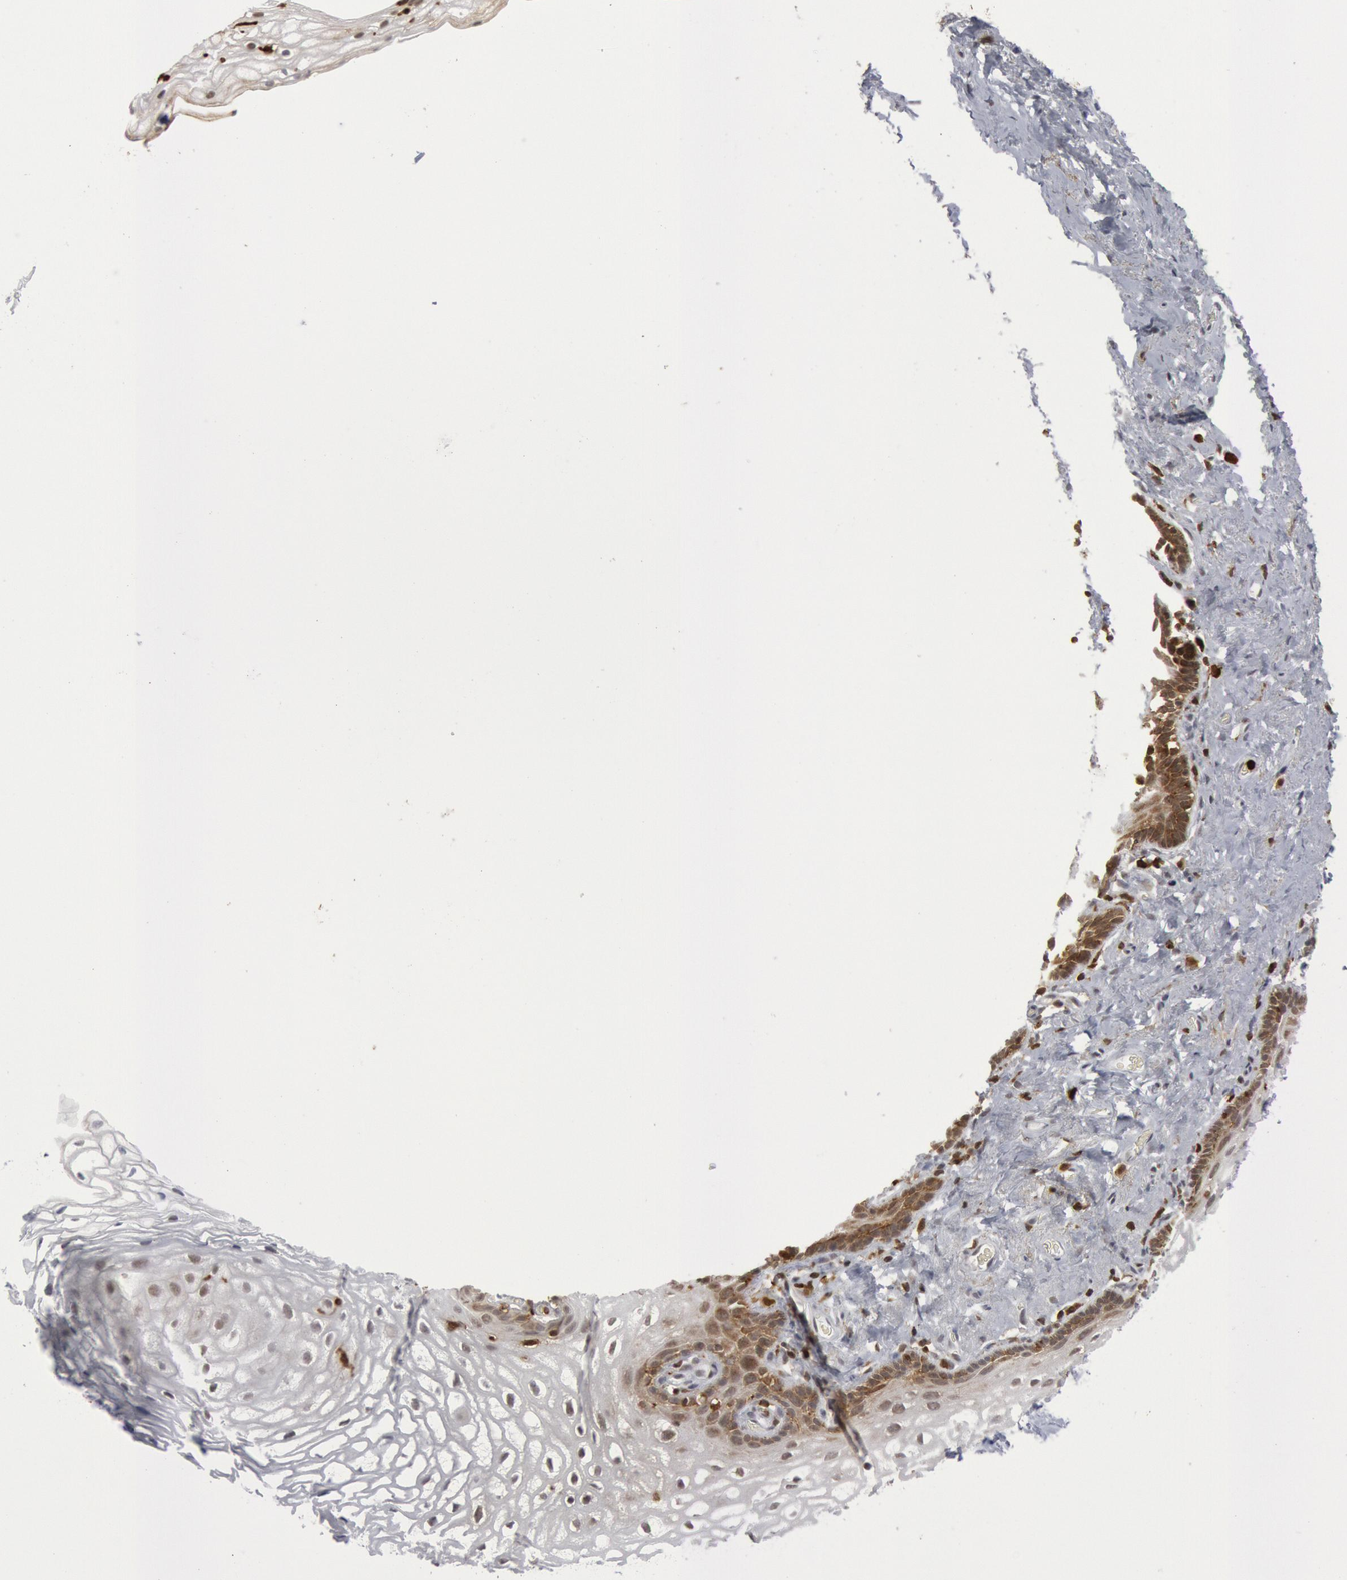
{"staining": {"intensity": "negative", "quantity": "none", "location": "none"}, "tissue": "vagina", "cell_type": "Squamous epithelial cells", "image_type": "normal", "snomed": [{"axis": "morphology", "description": "Normal tissue, NOS"}, {"axis": "topography", "description": "Vagina"}], "caption": "Unremarkable vagina was stained to show a protein in brown. There is no significant expression in squamous epithelial cells. (Stains: DAB (3,3'-diaminobenzidine) immunohistochemistry with hematoxylin counter stain, Microscopy: brightfield microscopy at high magnification).", "gene": "PTPN6", "patient": {"sex": "female", "age": 61}}